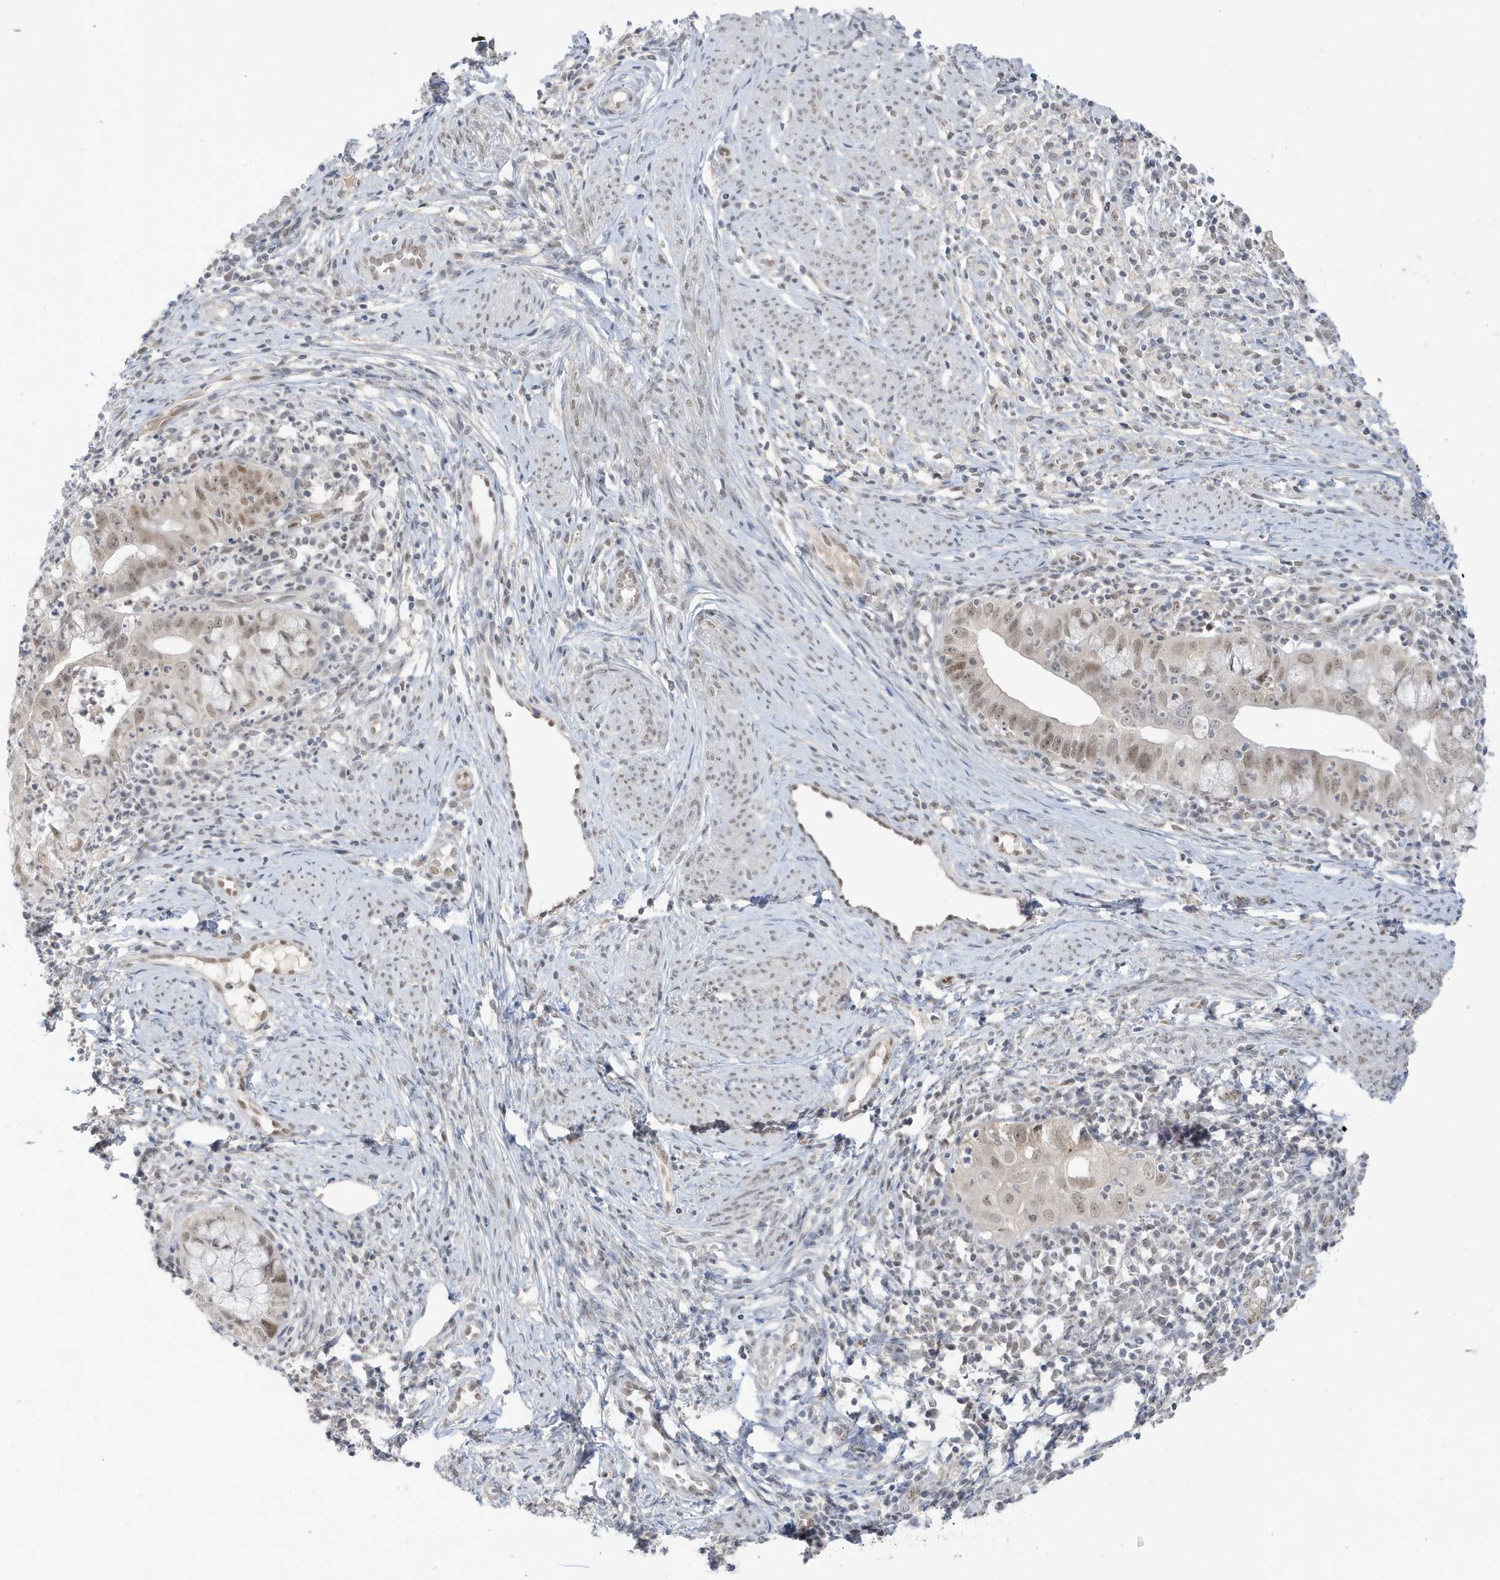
{"staining": {"intensity": "moderate", "quantity": "25%-75%", "location": "nuclear"}, "tissue": "cervical cancer", "cell_type": "Tumor cells", "image_type": "cancer", "snomed": [{"axis": "morphology", "description": "Adenocarcinoma, NOS"}, {"axis": "topography", "description": "Cervix"}], "caption": "This image reveals cervical cancer stained with IHC to label a protein in brown. The nuclear of tumor cells show moderate positivity for the protein. Nuclei are counter-stained blue.", "gene": "MSL3", "patient": {"sex": "female", "age": 36}}